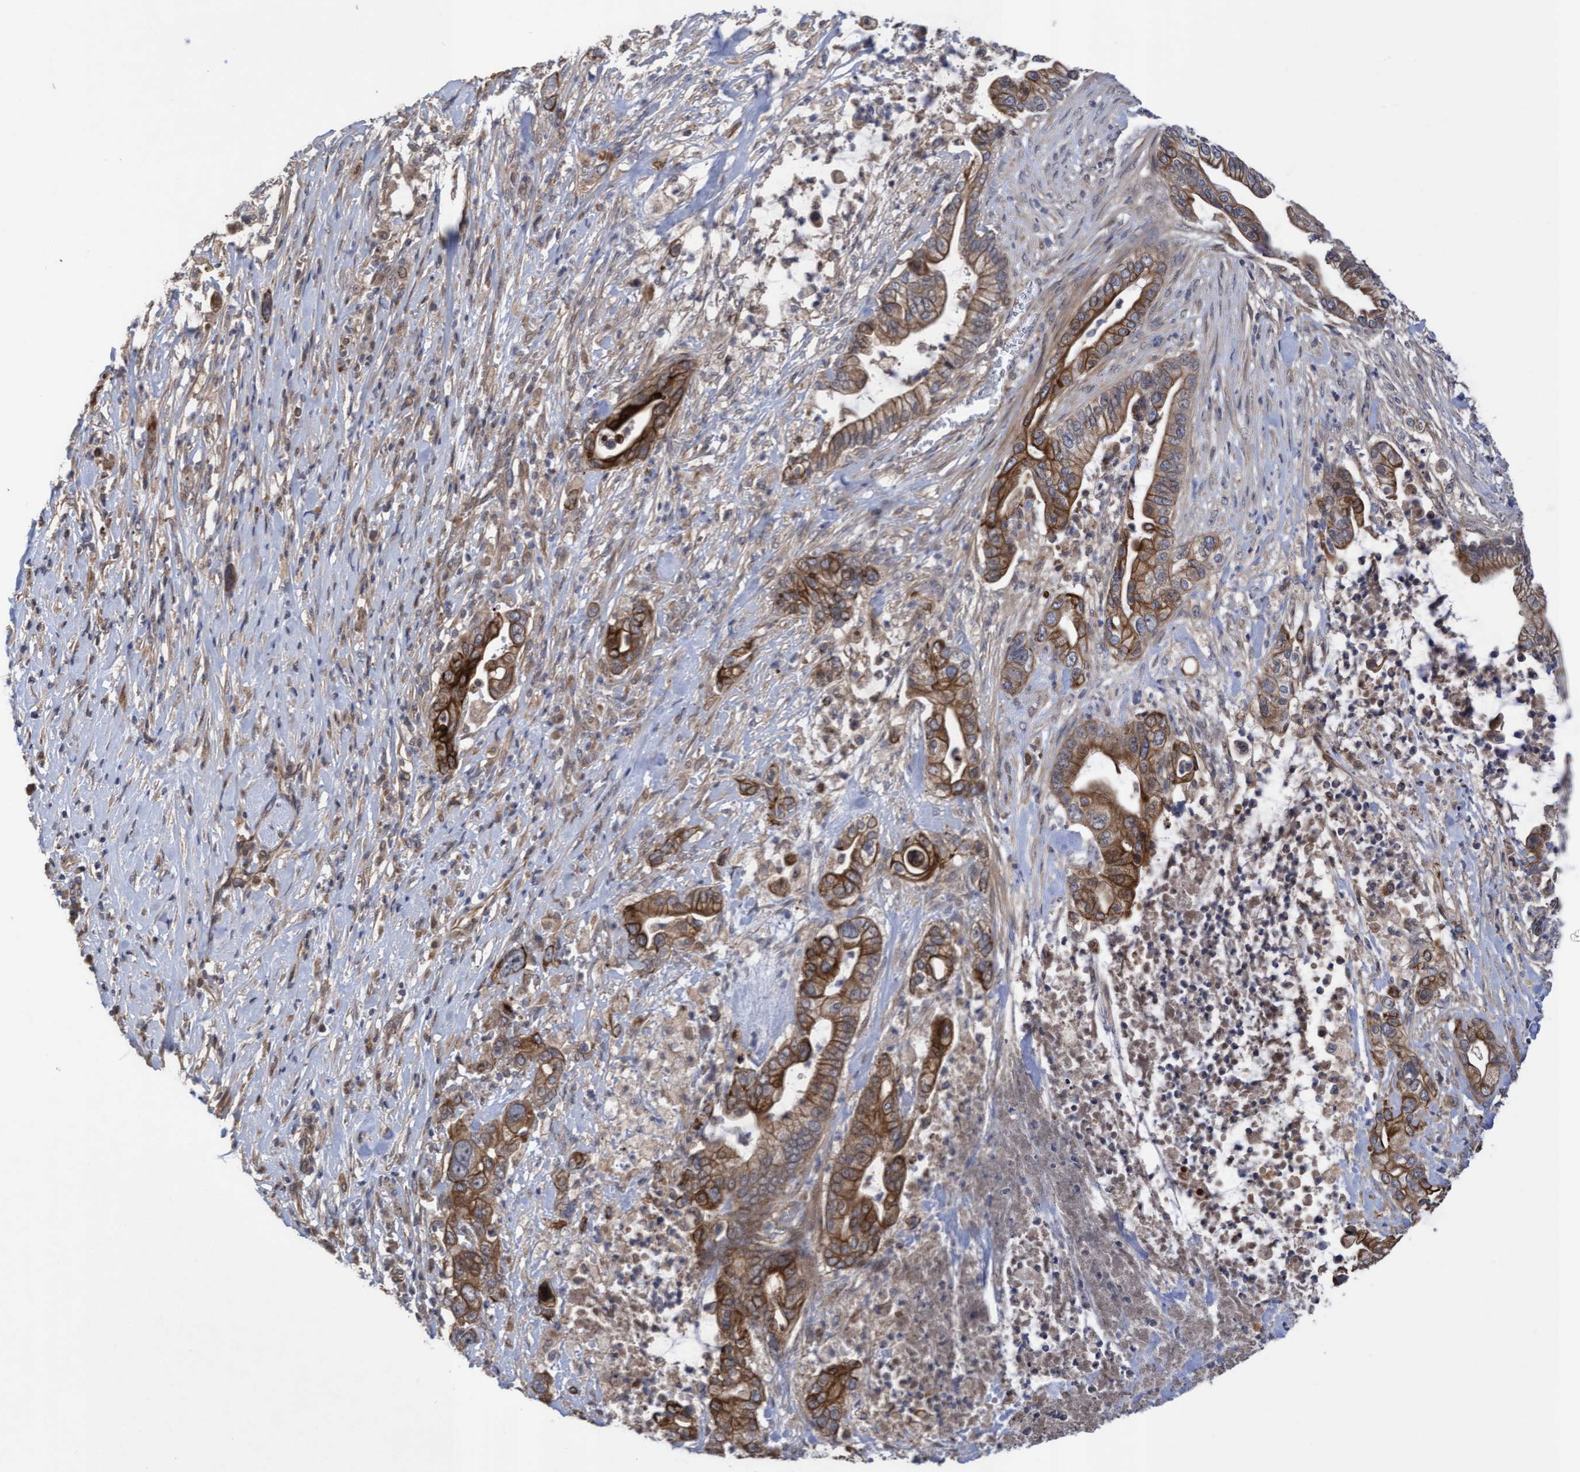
{"staining": {"intensity": "moderate", "quantity": ">75%", "location": "cytoplasmic/membranous"}, "tissue": "pancreatic cancer", "cell_type": "Tumor cells", "image_type": "cancer", "snomed": [{"axis": "morphology", "description": "Adenocarcinoma, NOS"}, {"axis": "topography", "description": "Pancreas"}], "caption": "Brown immunohistochemical staining in human pancreatic adenocarcinoma demonstrates moderate cytoplasmic/membranous expression in about >75% of tumor cells.", "gene": "COBL", "patient": {"sex": "male", "age": 69}}